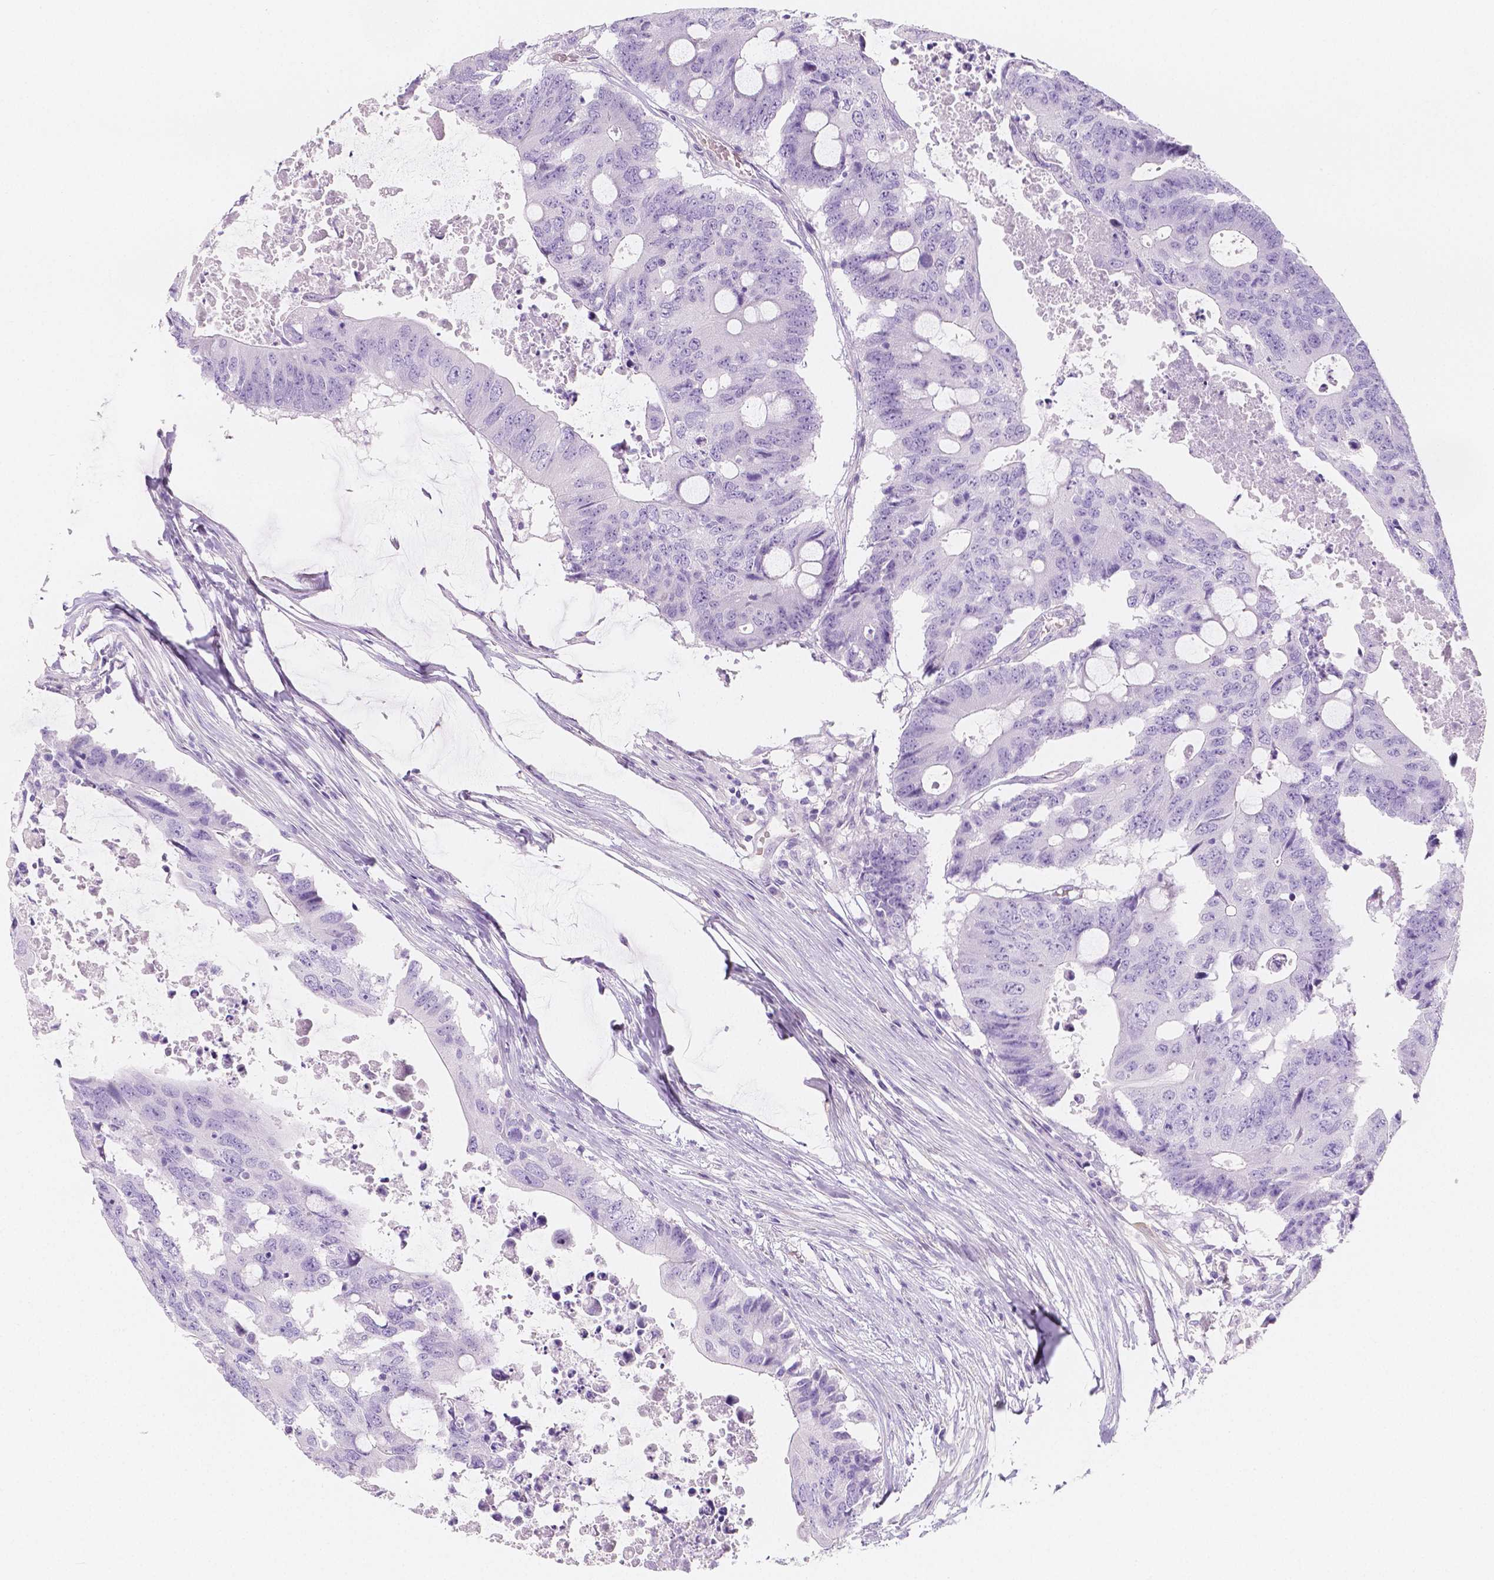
{"staining": {"intensity": "negative", "quantity": "none", "location": "none"}, "tissue": "colorectal cancer", "cell_type": "Tumor cells", "image_type": "cancer", "snomed": [{"axis": "morphology", "description": "Adenocarcinoma, NOS"}, {"axis": "topography", "description": "Colon"}], "caption": "Immunohistochemical staining of colorectal cancer (adenocarcinoma) demonstrates no significant expression in tumor cells. The staining is performed using DAB brown chromogen with nuclei counter-stained in using hematoxylin.", "gene": "MAP1A", "patient": {"sex": "male", "age": 71}}